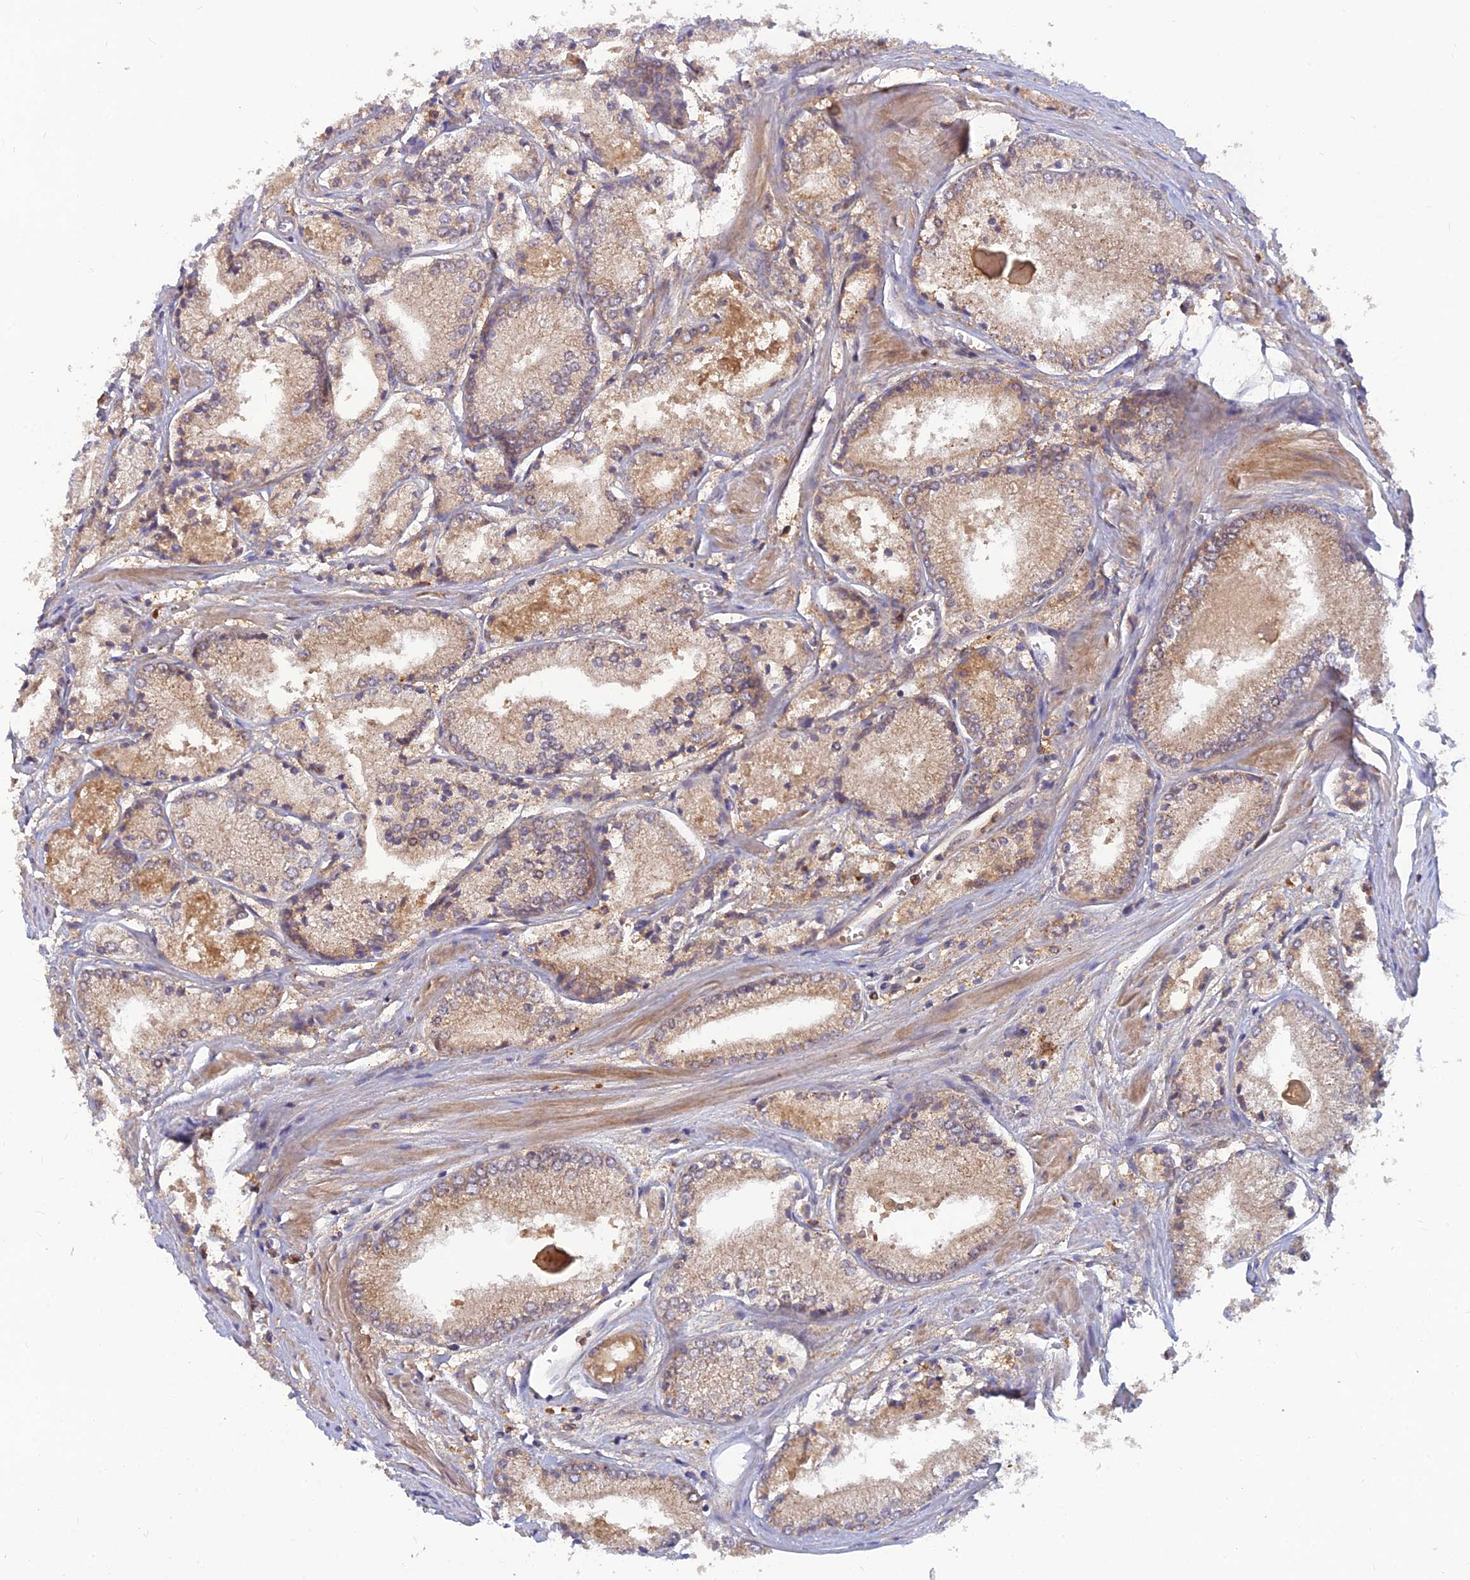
{"staining": {"intensity": "weak", "quantity": "25%-75%", "location": "cytoplasmic/membranous"}, "tissue": "prostate cancer", "cell_type": "Tumor cells", "image_type": "cancer", "snomed": [{"axis": "morphology", "description": "Adenocarcinoma, Low grade"}, {"axis": "topography", "description": "Prostate"}], "caption": "Prostate cancer stained with immunohistochemistry reveals weak cytoplasmic/membranous expression in approximately 25%-75% of tumor cells.", "gene": "FAM151B", "patient": {"sex": "male", "age": 60}}